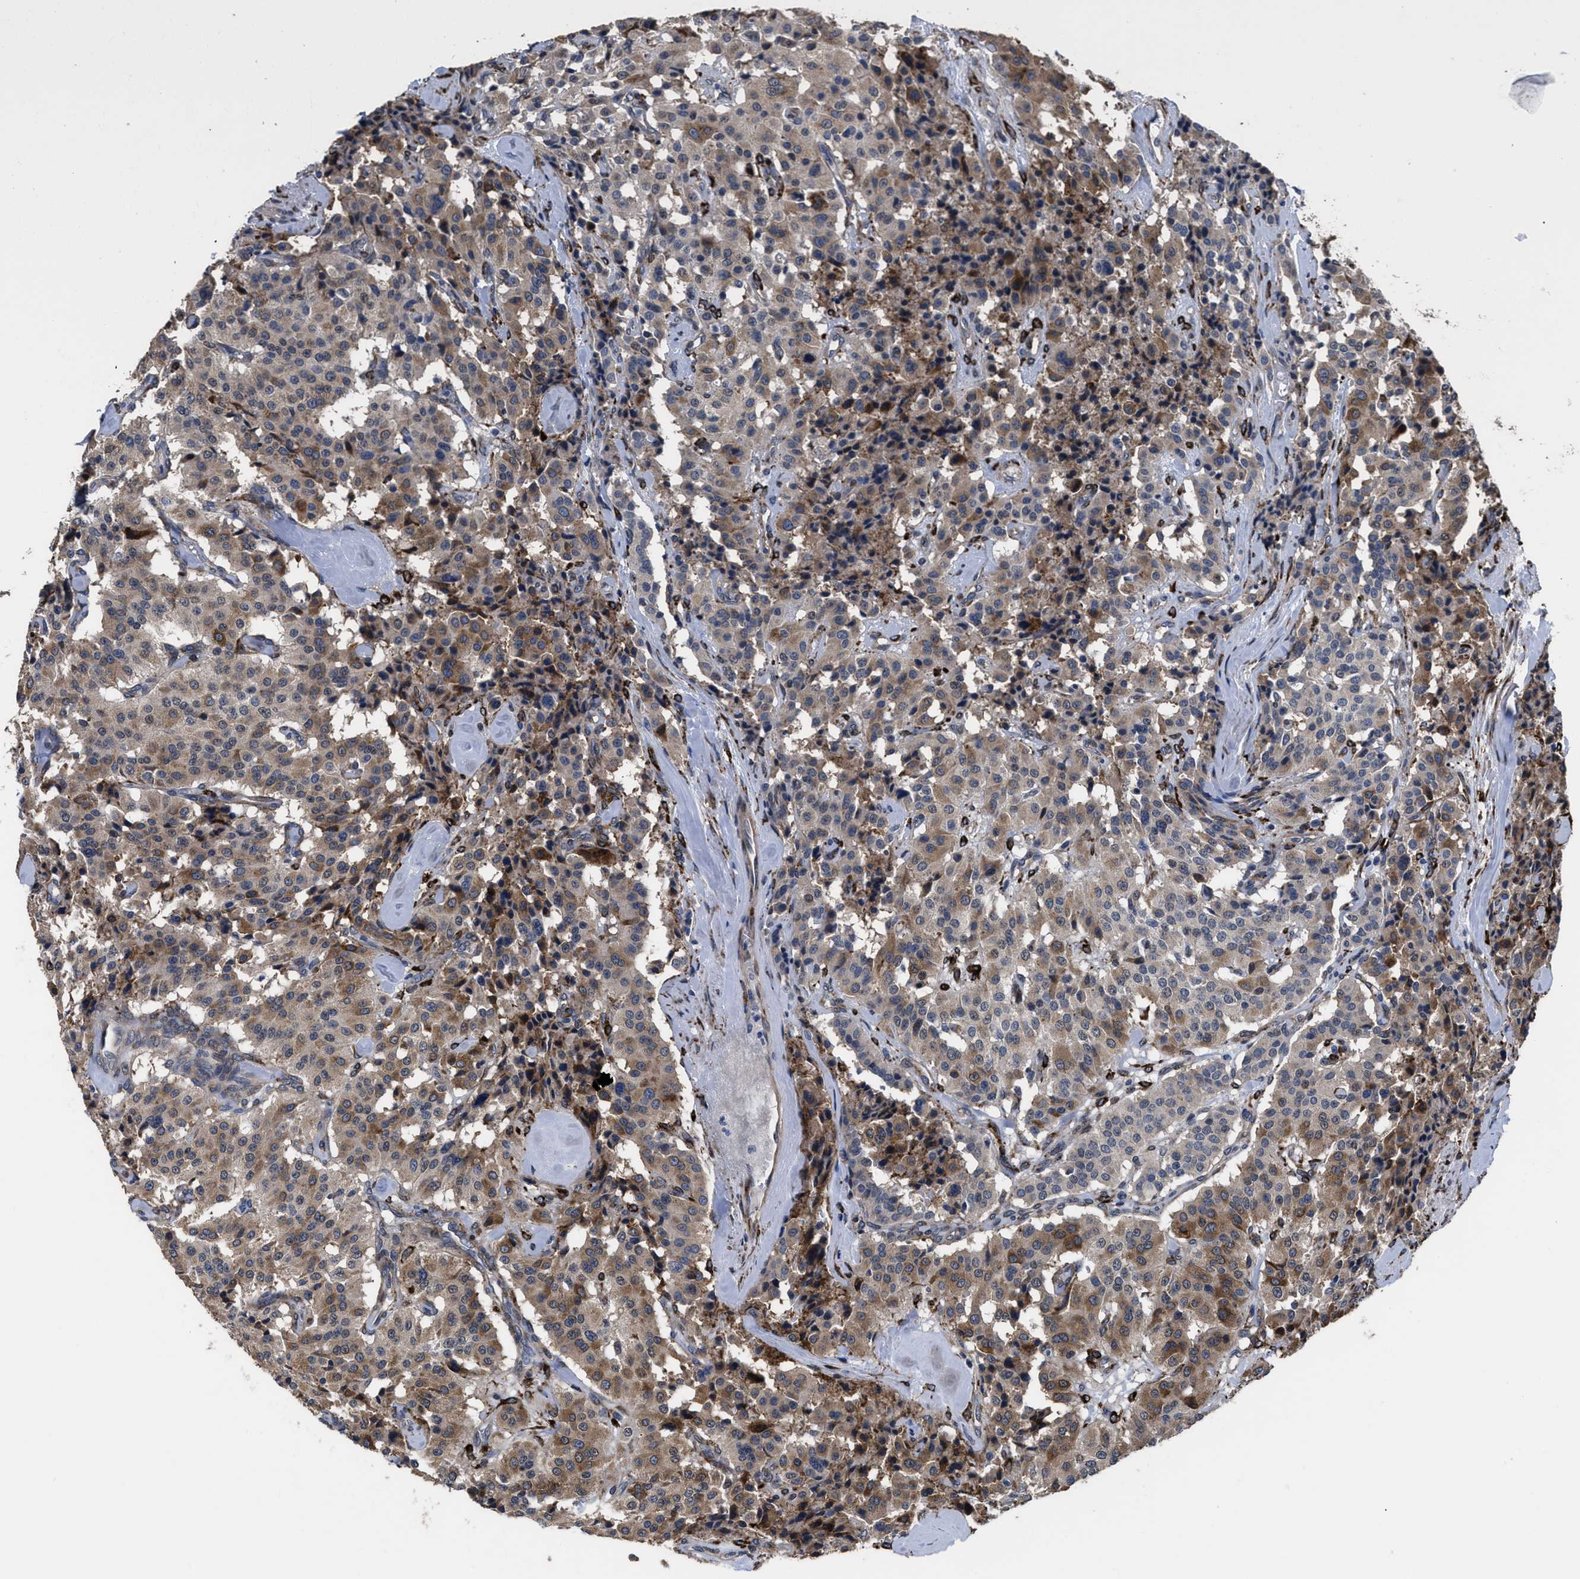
{"staining": {"intensity": "moderate", "quantity": ">75%", "location": "cytoplasmic/membranous"}, "tissue": "carcinoid", "cell_type": "Tumor cells", "image_type": "cancer", "snomed": [{"axis": "morphology", "description": "Carcinoid, malignant, NOS"}, {"axis": "topography", "description": "Lung"}], "caption": "High-power microscopy captured an IHC histopathology image of carcinoid (malignant), revealing moderate cytoplasmic/membranous staining in approximately >75% of tumor cells.", "gene": "SQLE", "patient": {"sex": "male", "age": 30}}